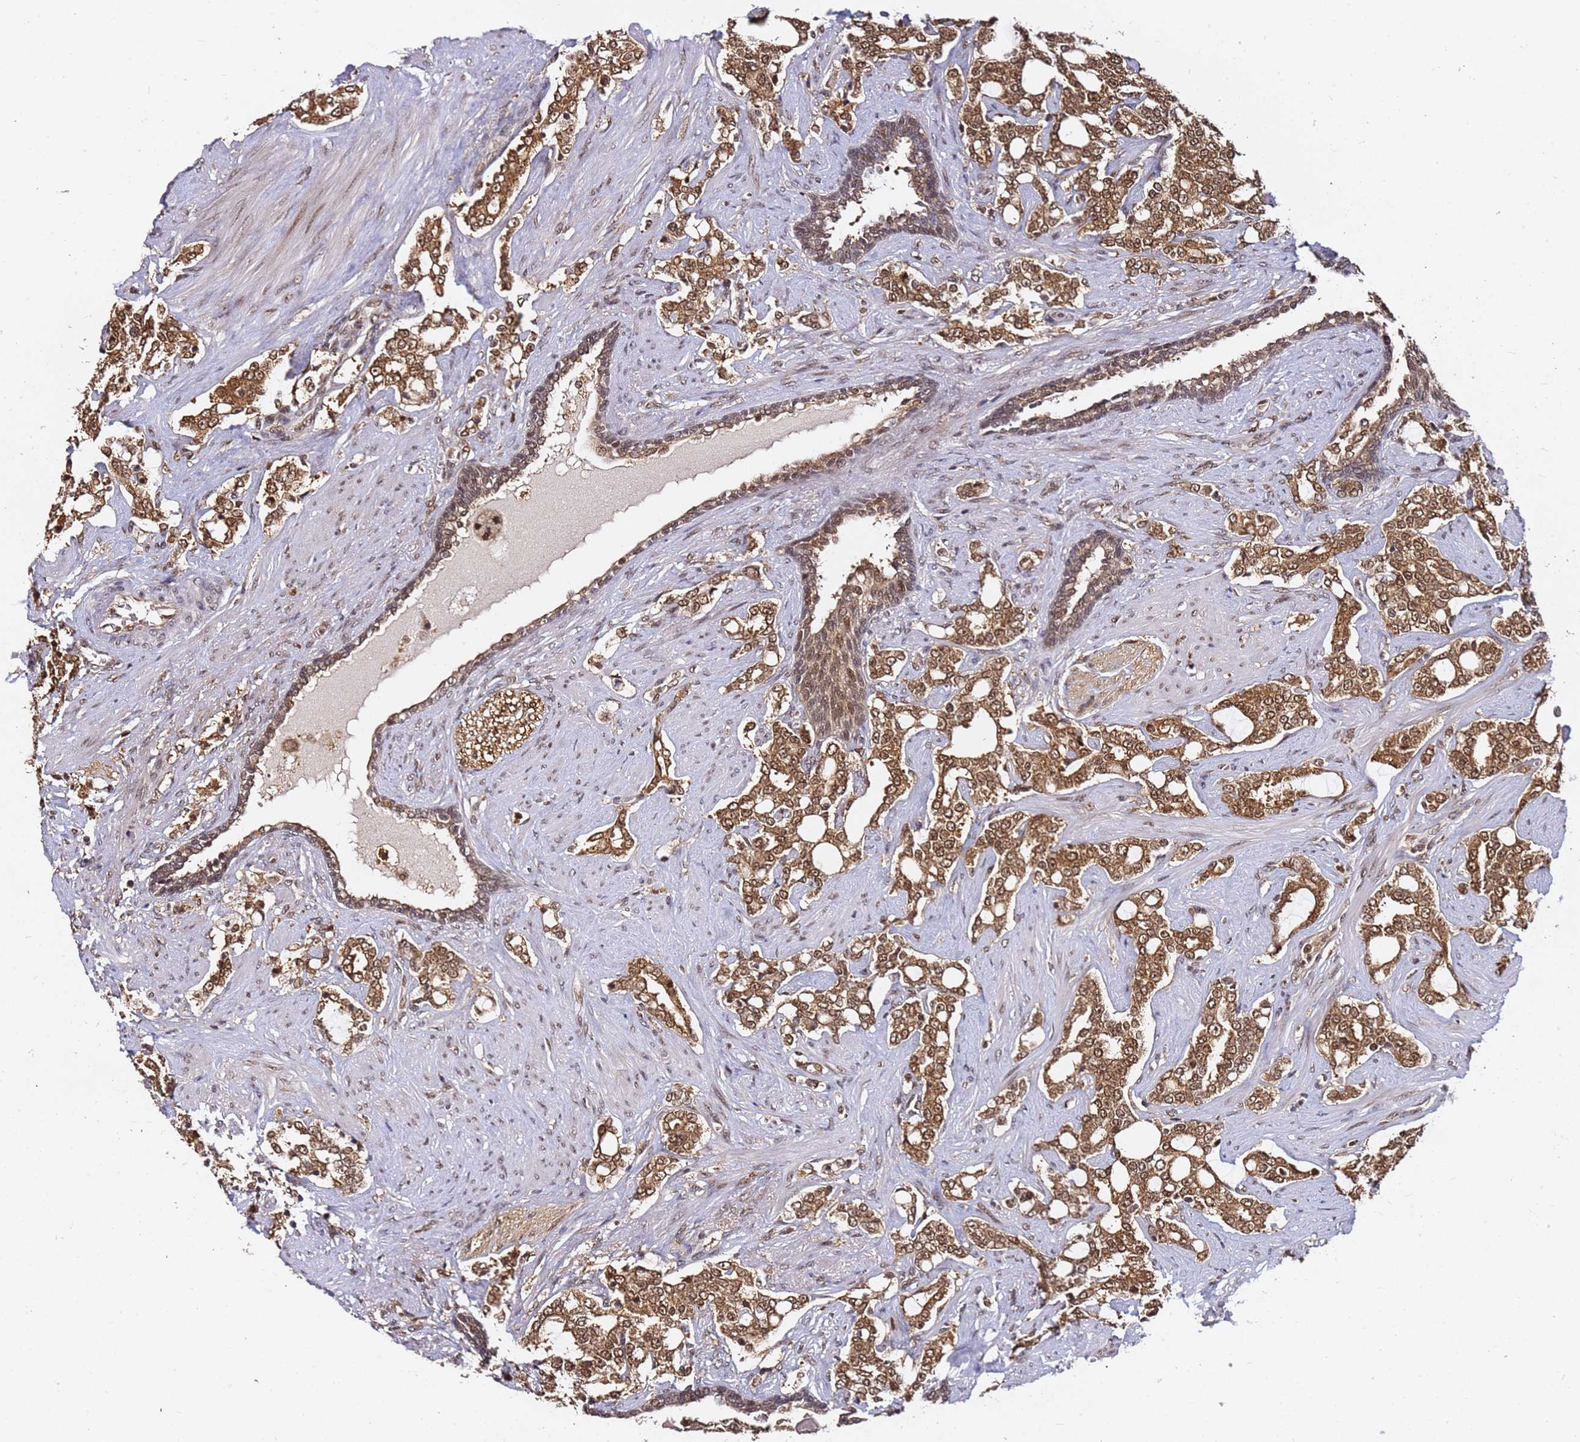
{"staining": {"intensity": "moderate", "quantity": ">75%", "location": "cytoplasmic/membranous,nuclear"}, "tissue": "prostate cancer", "cell_type": "Tumor cells", "image_type": "cancer", "snomed": [{"axis": "morphology", "description": "Adenocarcinoma, High grade"}, {"axis": "topography", "description": "Prostate"}], "caption": "This is an image of immunohistochemistry staining of prostate cancer, which shows moderate staining in the cytoplasmic/membranous and nuclear of tumor cells.", "gene": "RGS18", "patient": {"sex": "male", "age": 64}}